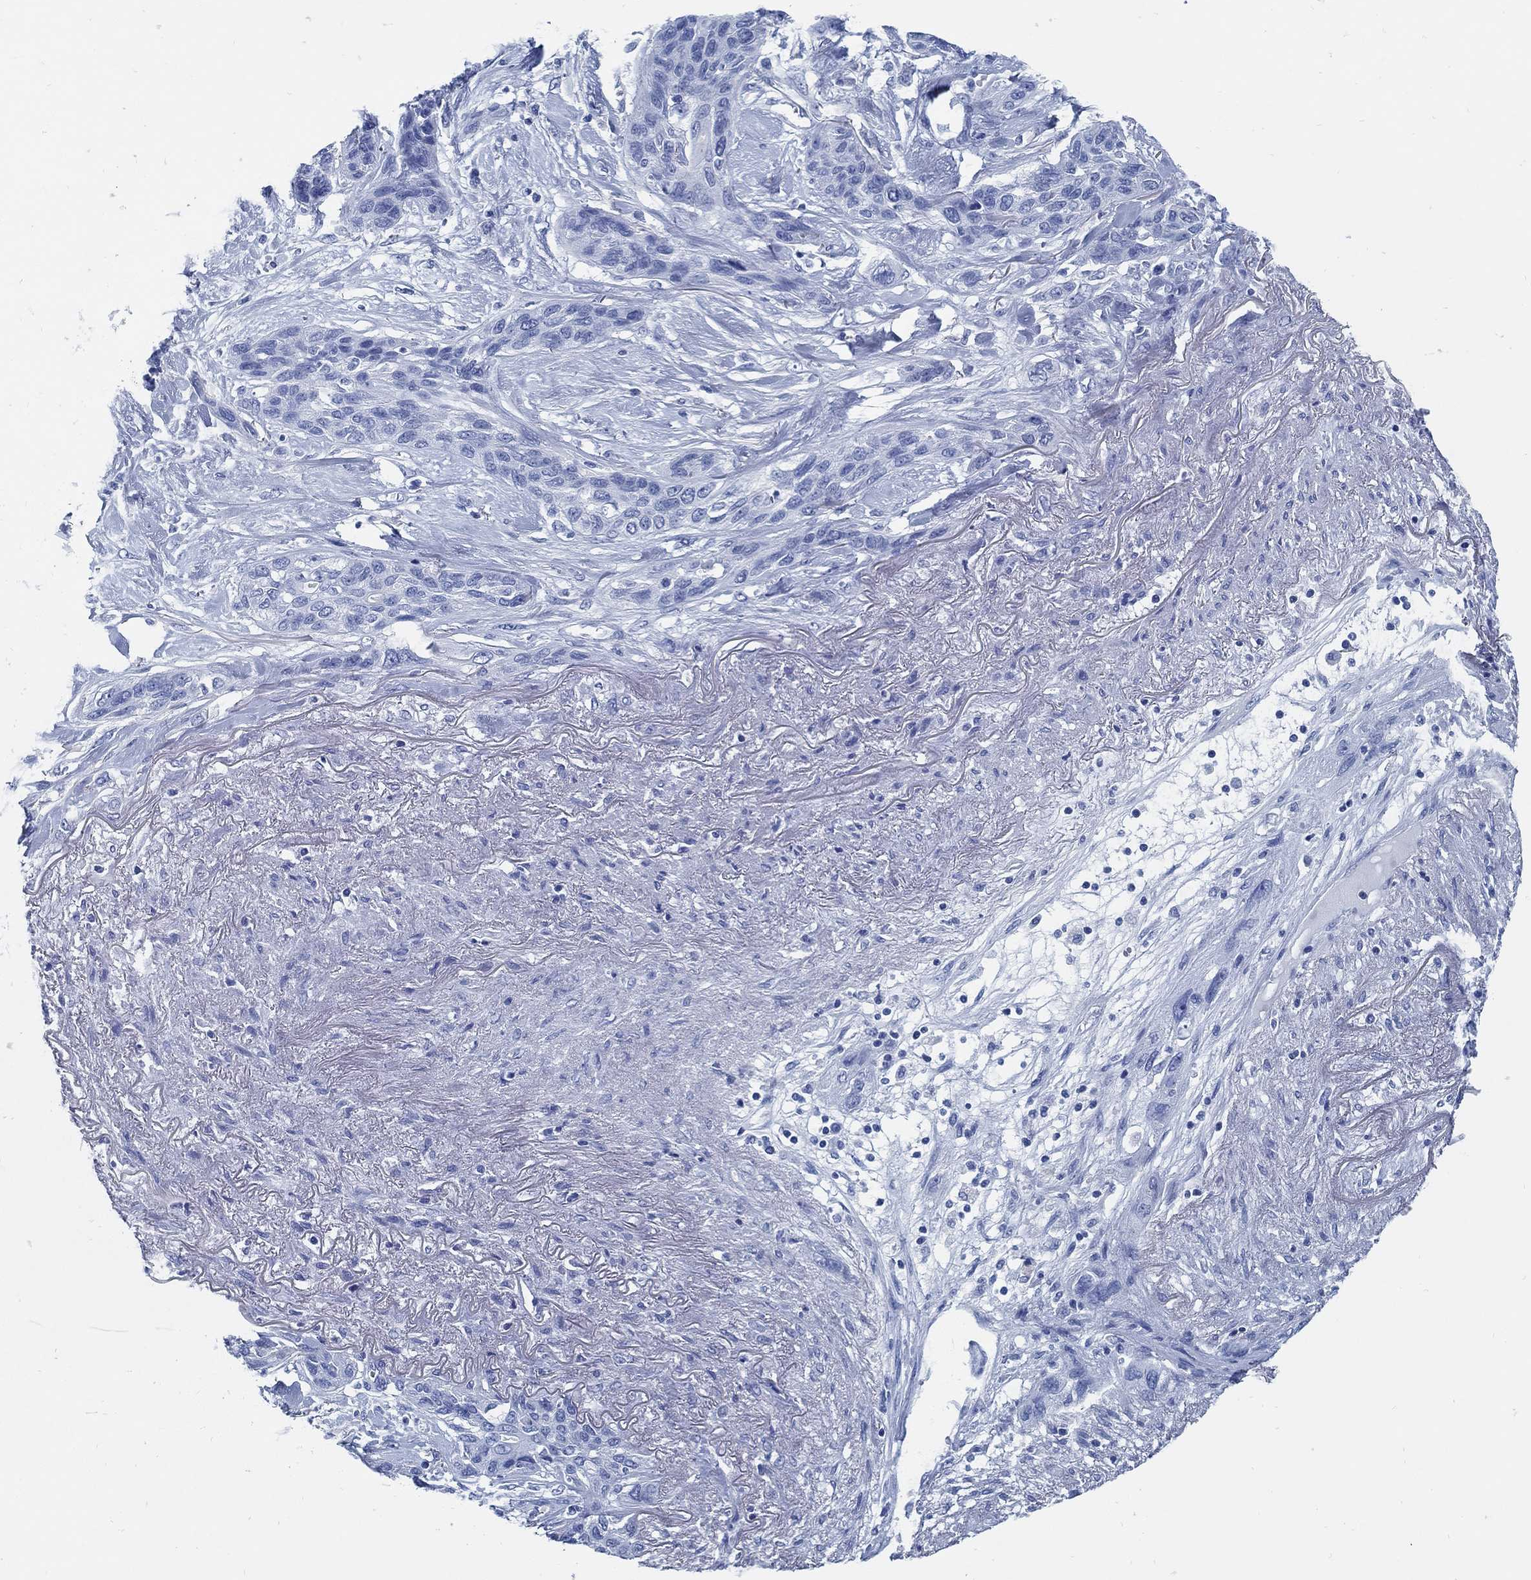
{"staining": {"intensity": "negative", "quantity": "none", "location": "none"}, "tissue": "lung cancer", "cell_type": "Tumor cells", "image_type": "cancer", "snomed": [{"axis": "morphology", "description": "Squamous cell carcinoma, NOS"}, {"axis": "topography", "description": "Lung"}], "caption": "A high-resolution photomicrograph shows IHC staining of squamous cell carcinoma (lung), which displays no significant positivity in tumor cells.", "gene": "SLC45A1", "patient": {"sex": "female", "age": 70}}